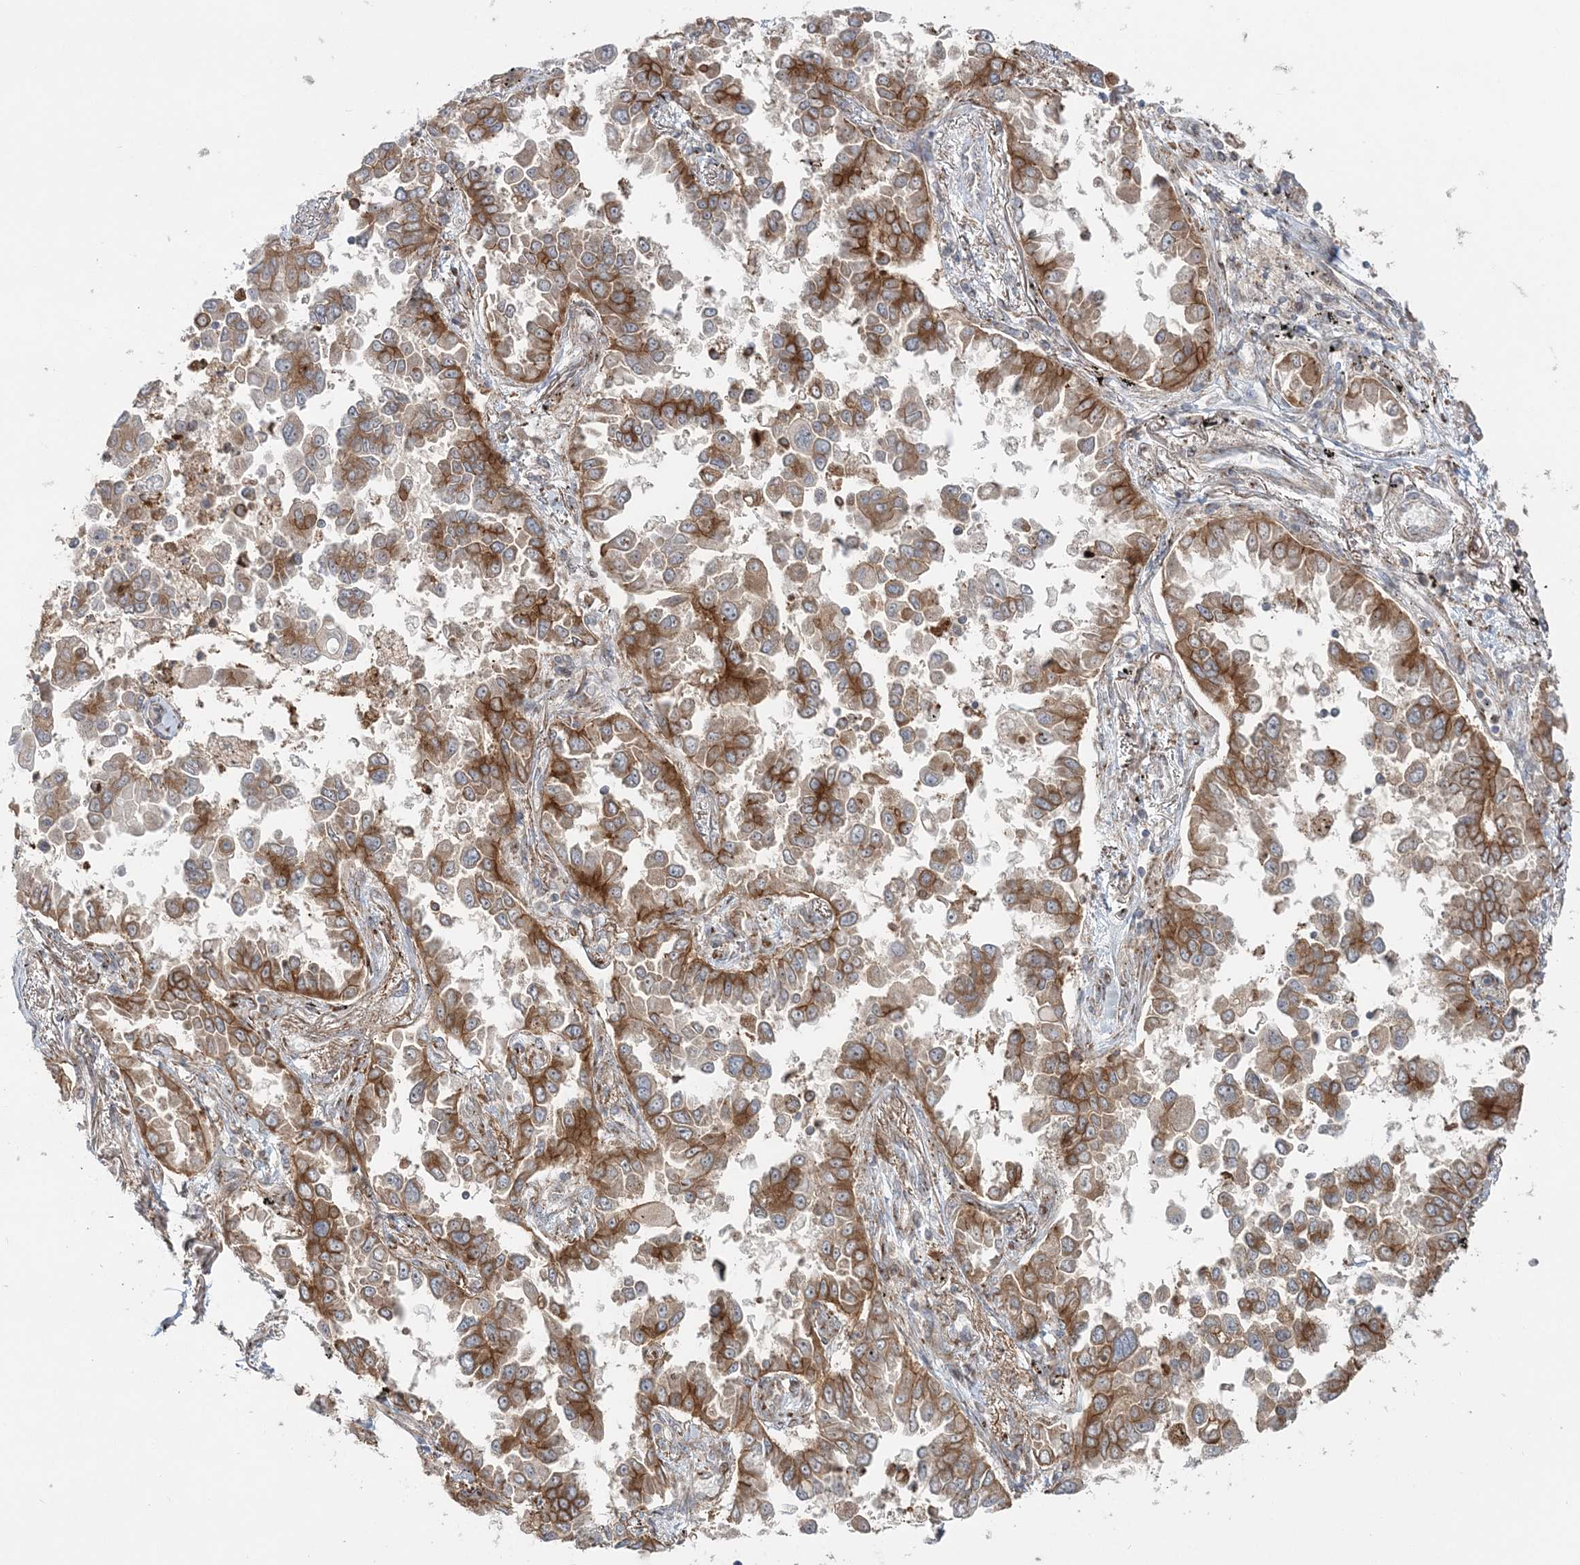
{"staining": {"intensity": "strong", "quantity": ">75%", "location": "cytoplasmic/membranous"}, "tissue": "lung cancer", "cell_type": "Tumor cells", "image_type": "cancer", "snomed": [{"axis": "morphology", "description": "Adenocarcinoma, NOS"}, {"axis": "topography", "description": "Lung"}], "caption": "About >75% of tumor cells in human lung cancer show strong cytoplasmic/membranous protein expression as visualized by brown immunohistochemical staining.", "gene": "ABCC3", "patient": {"sex": "female", "age": 67}}